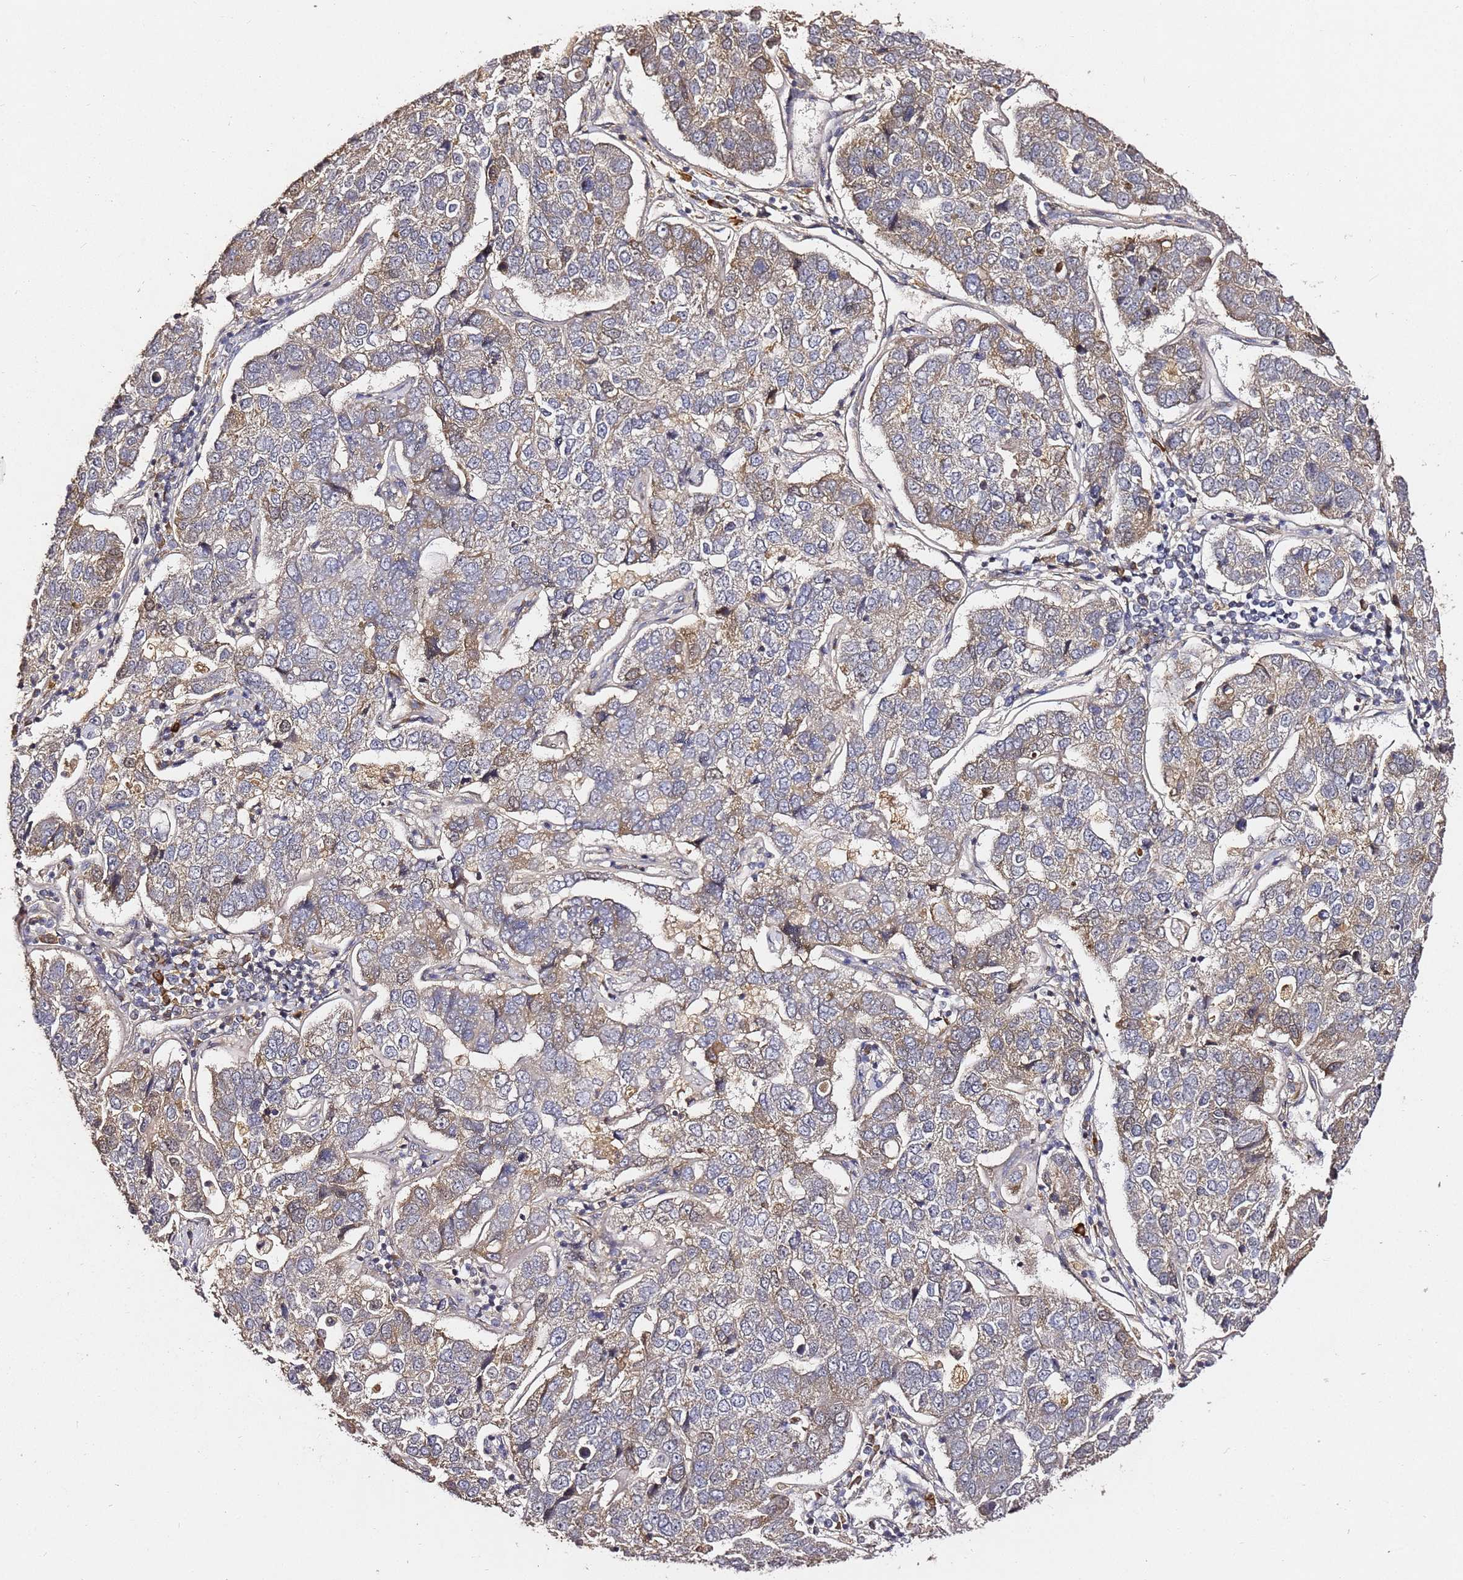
{"staining": {"intensity": "moderate", "quantity": "<25%", "location": "cytoplasmic/membranous"}, "tissue": "pancreatic cancer", "cell_type": "Tumor cells", "image_type": "cancer", "snomed": [{"axis": "morphology", "description": "Adenocarcinoma, NOS"}, {"axis": "topography", "description": "Pancreas"}], "caption": "An IHC histopathology image of neoplastic tissue is shown. Protein staining in brown highlights moderate cytoplasmic/membranous positivity in pancreatic cancer within tumor cells.", "gene": "C6orf136", "patient": {"sex": "female", "age": 61}}